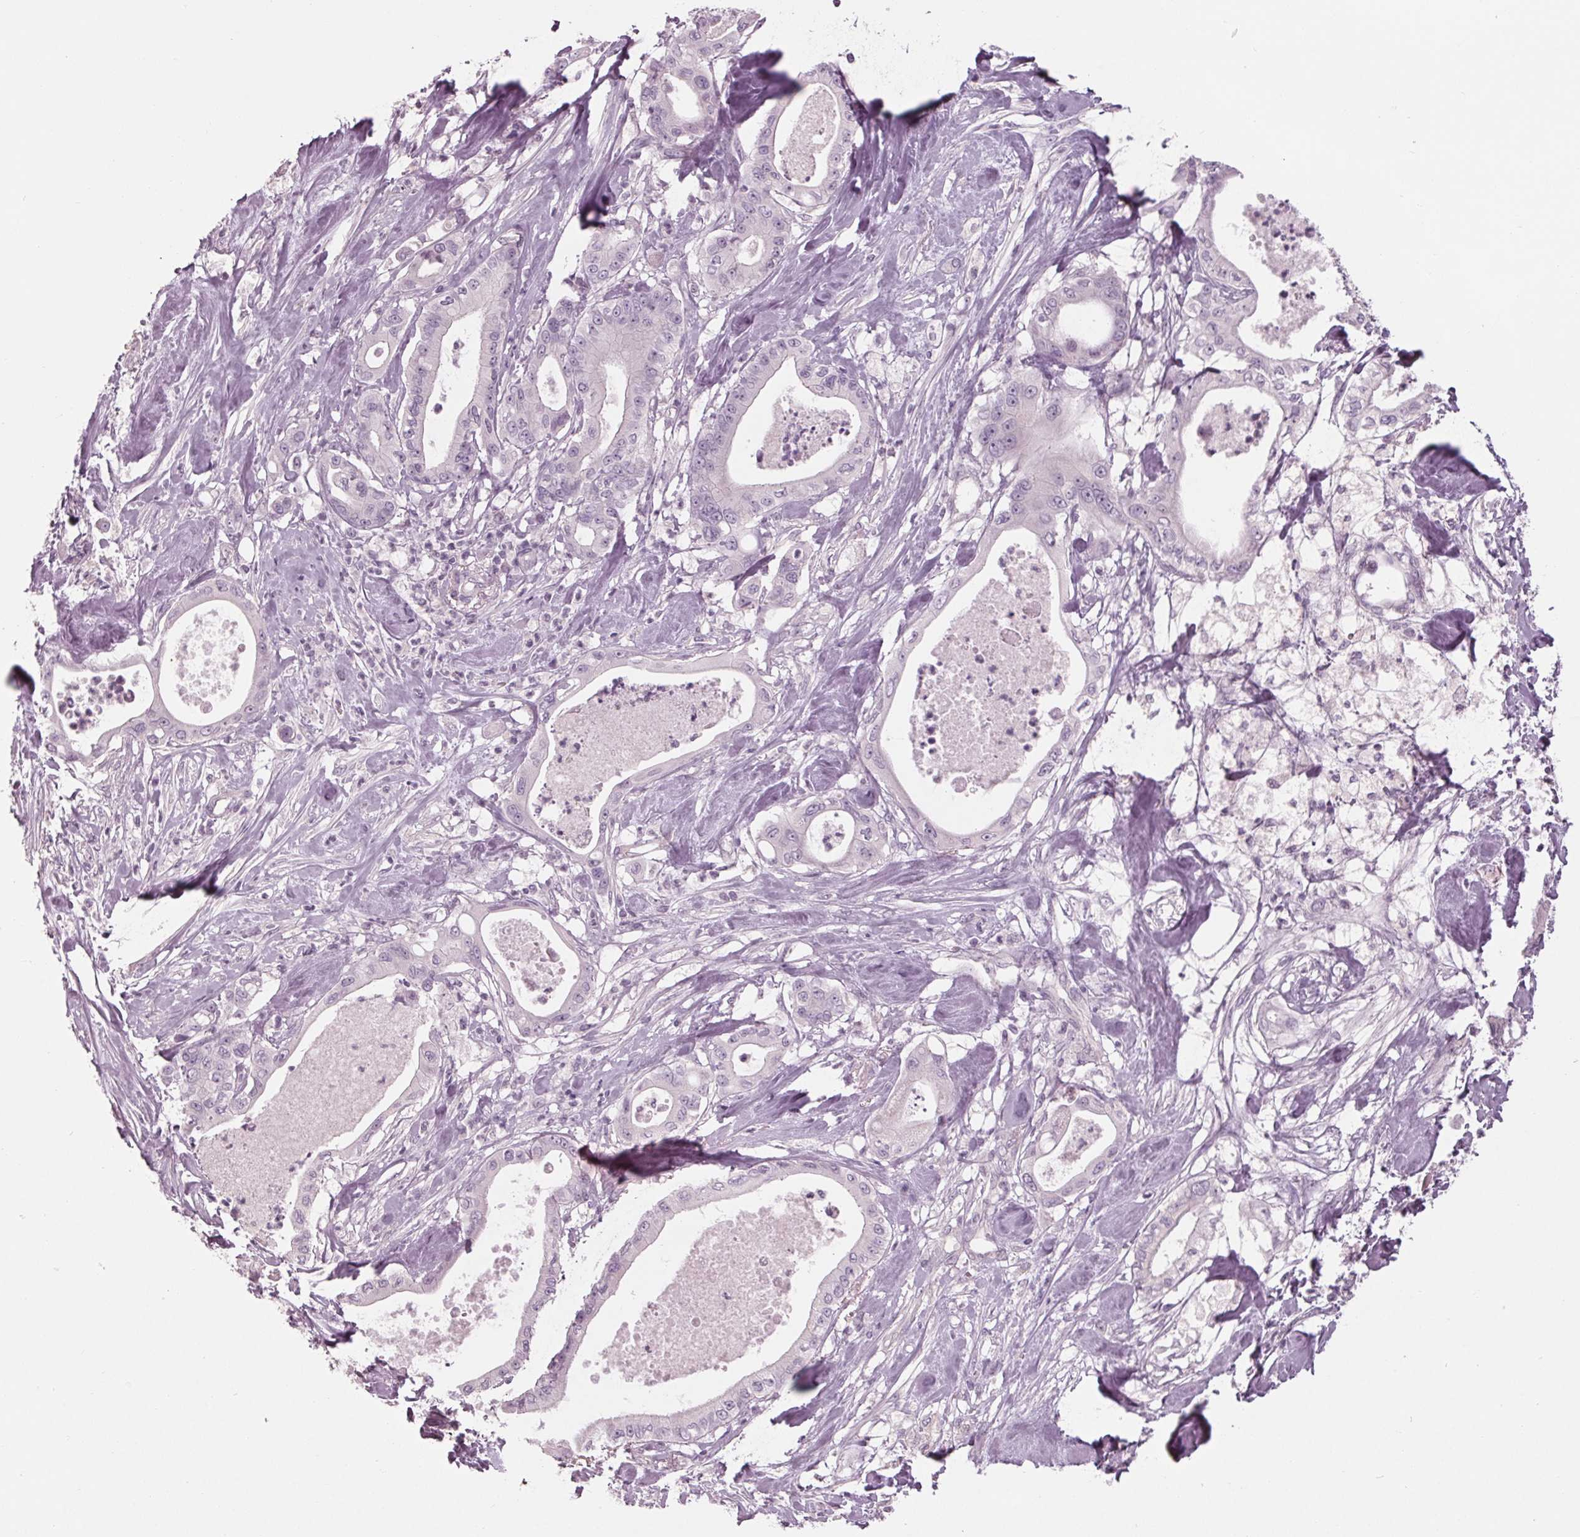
{"staining": {"intensity": "negative", "quantity": "none", "location": "none"}, "tissue": "pancreatic cancer", "cell_type": "Tumor cells", "image_type": "cancer", "snomed": [{"axis": "morphology", "description": "Adenocarcinoma, NOS"}, {"axis": "topography", "description": "Pancreas"}], "caption": "Histopathology image shows no protein staining in tumor cells of pancreatic cancer (adenocarcinoma) tissue. (DAB (3,3'-diaminobenzidine) immunohistochemistry (IHC), high magnification).", "gene": "TNNC2", "patient": {"sex": "male", "age": 71}}